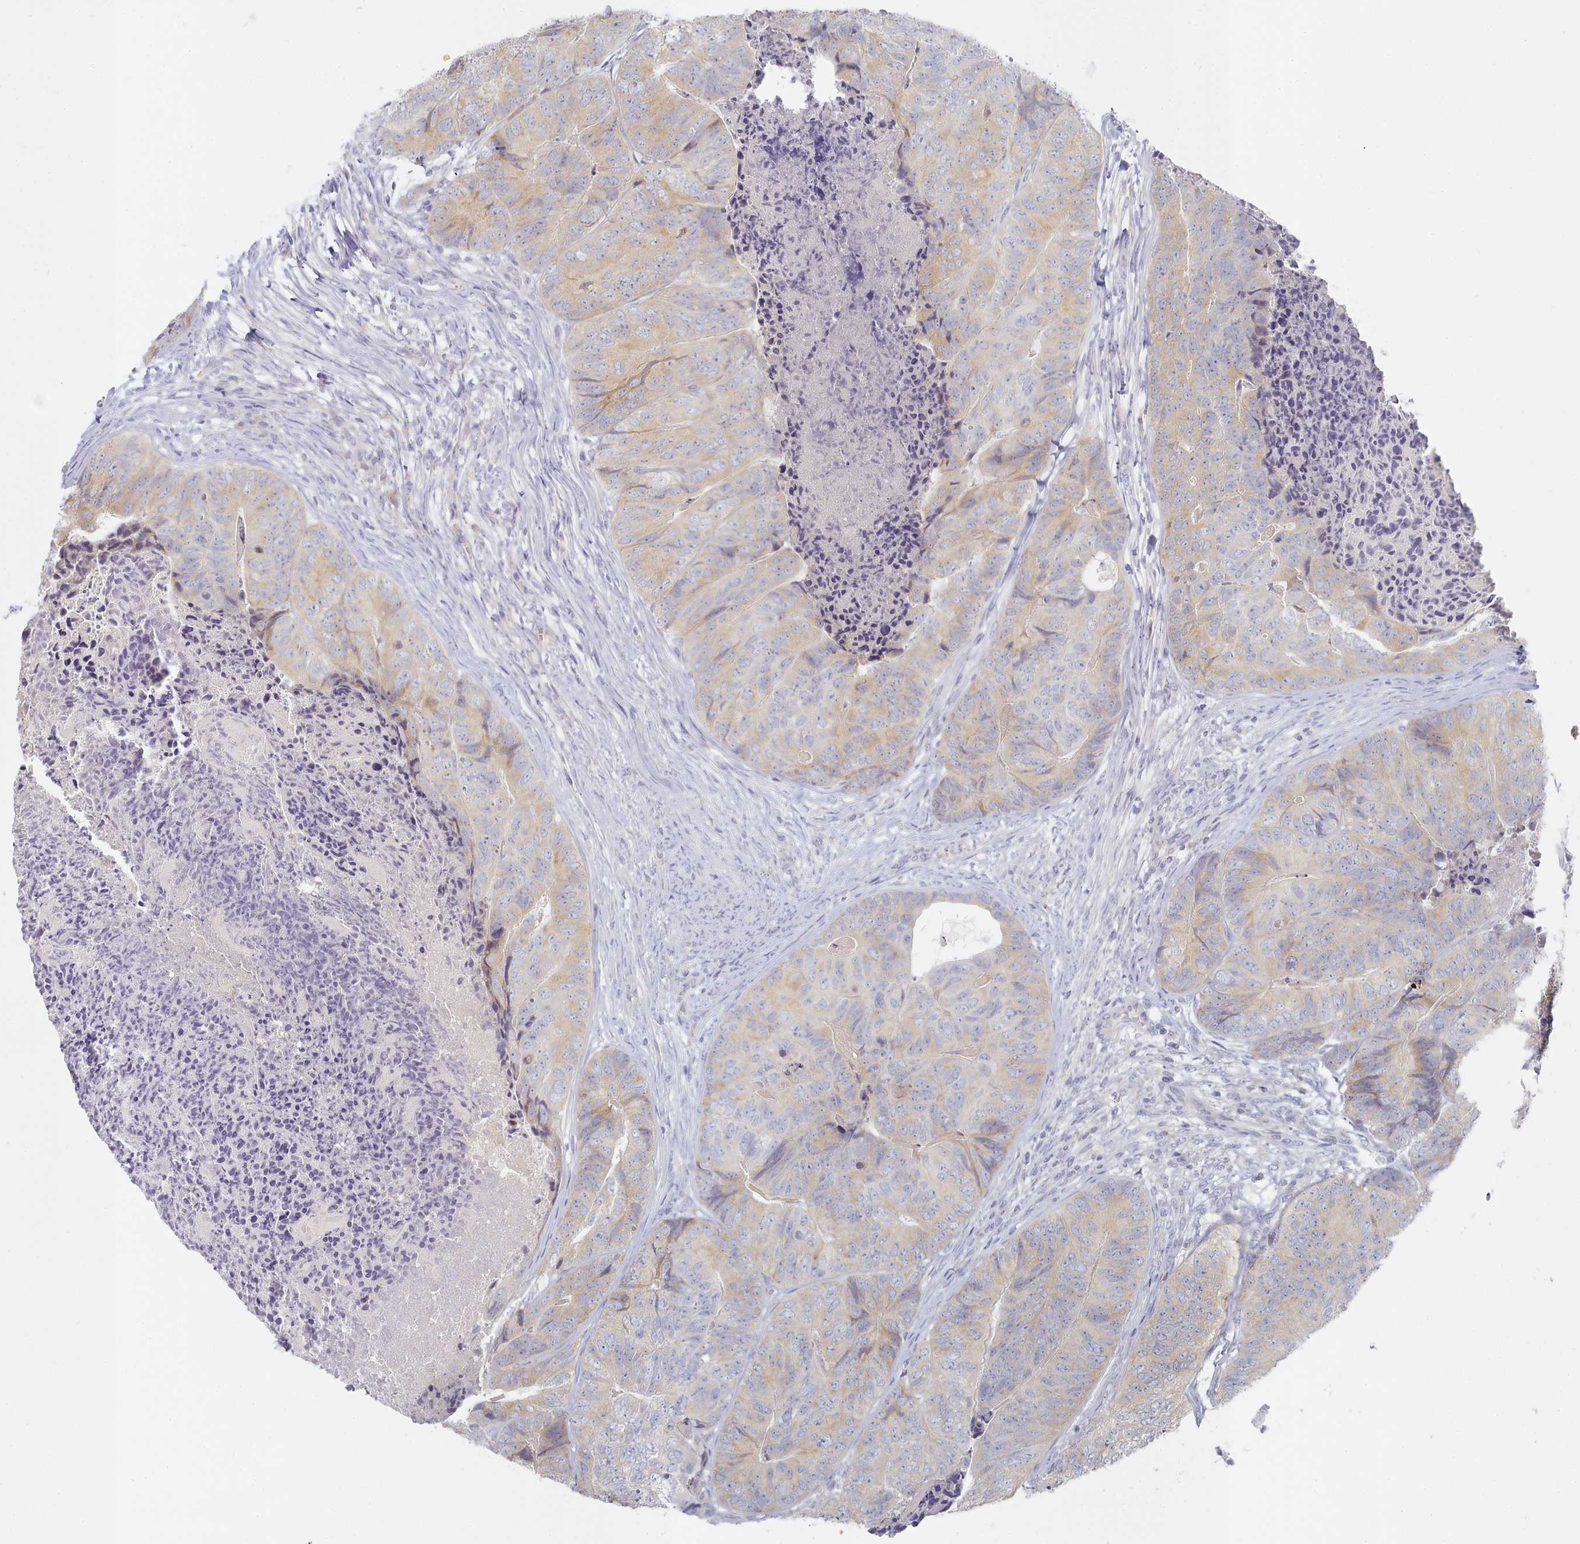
{"staining": {"intensity": "moderate", "quantity": "25%-75%", "location": "cytoplasmic/membranous"}, "tissue": "colorectal cancer", "cell_type": "Tumor cells", "image_type": "cancer", "snomed": [{"axis": "morphology", "description": "Adenocarcinoma, NOS"}, {"axis": "topography", "description": "Colon"}], "caption": "Immunohistochemical staining of colorectal adenocarcinoma reveals medium levels of moderate cytoplasmic/membranous protein staining in approximately 25%-75% of tumor cells.", "gene": "TYW1B", "patient": {"sex": "female", "age": 67}}